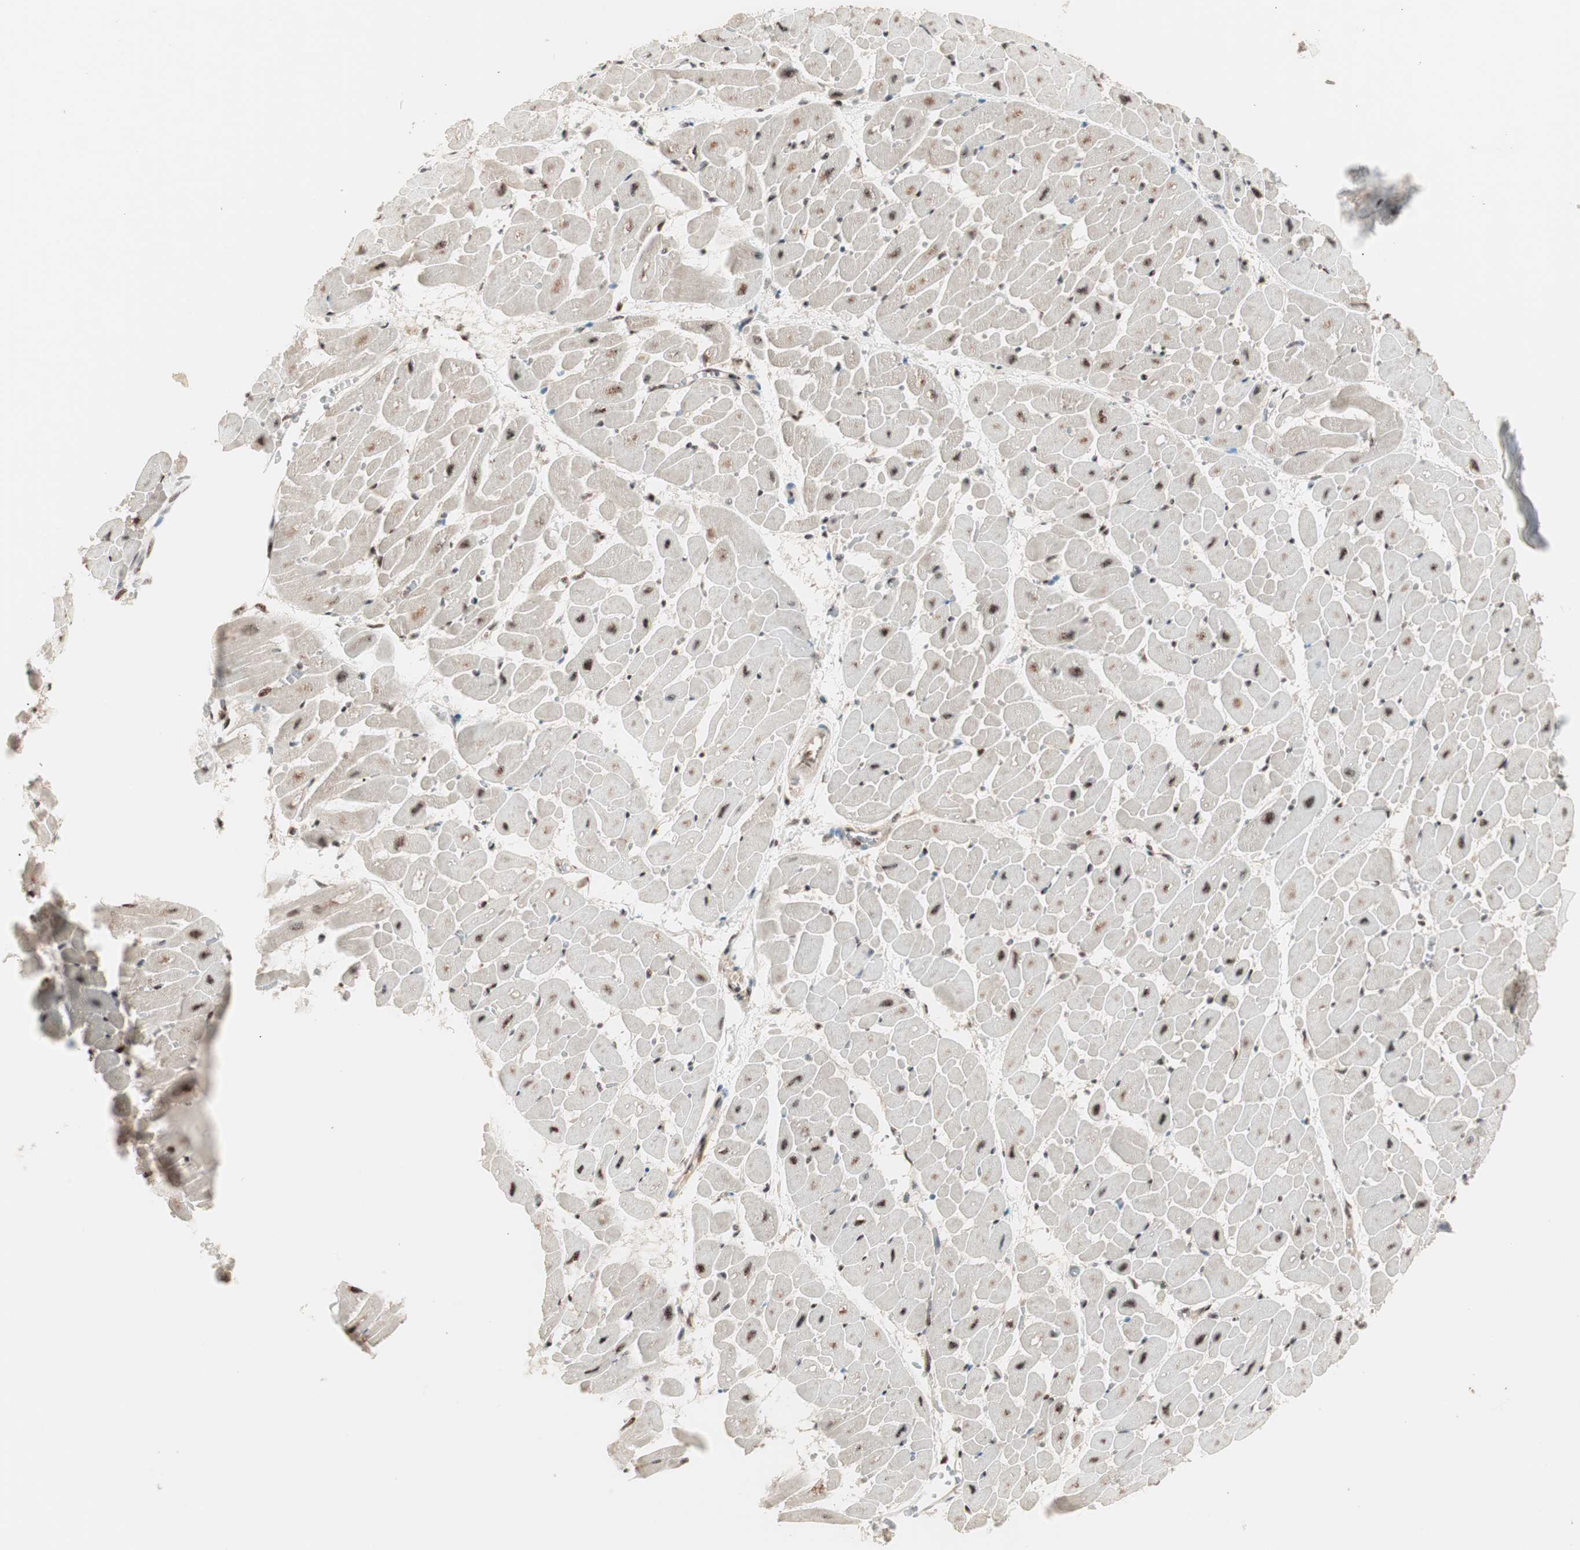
{"staining": {"intensity": "moderate", "quantity": "25%-75%", "location": "nuclear"}, "tissue": "heart muscle", "cell_type": "Cardiomyocytes", "image_type": "normal", "snomed": [{"axis": "morphology", "description": "Normal tissue, NOS"}, {"axis": "topography", "description": "Heart"}], "caption": "A high-resolution histopathology image shows IHC staining of benign heart muscle, which exhibits moderate nuclear positivity in about 25%-75% of cardiomyocytes. (brown staining indicates protein expression, while blue staining denotes nuclei).", "gene": "NR5A2", "patient": {"sex": "male", "age": 45}}